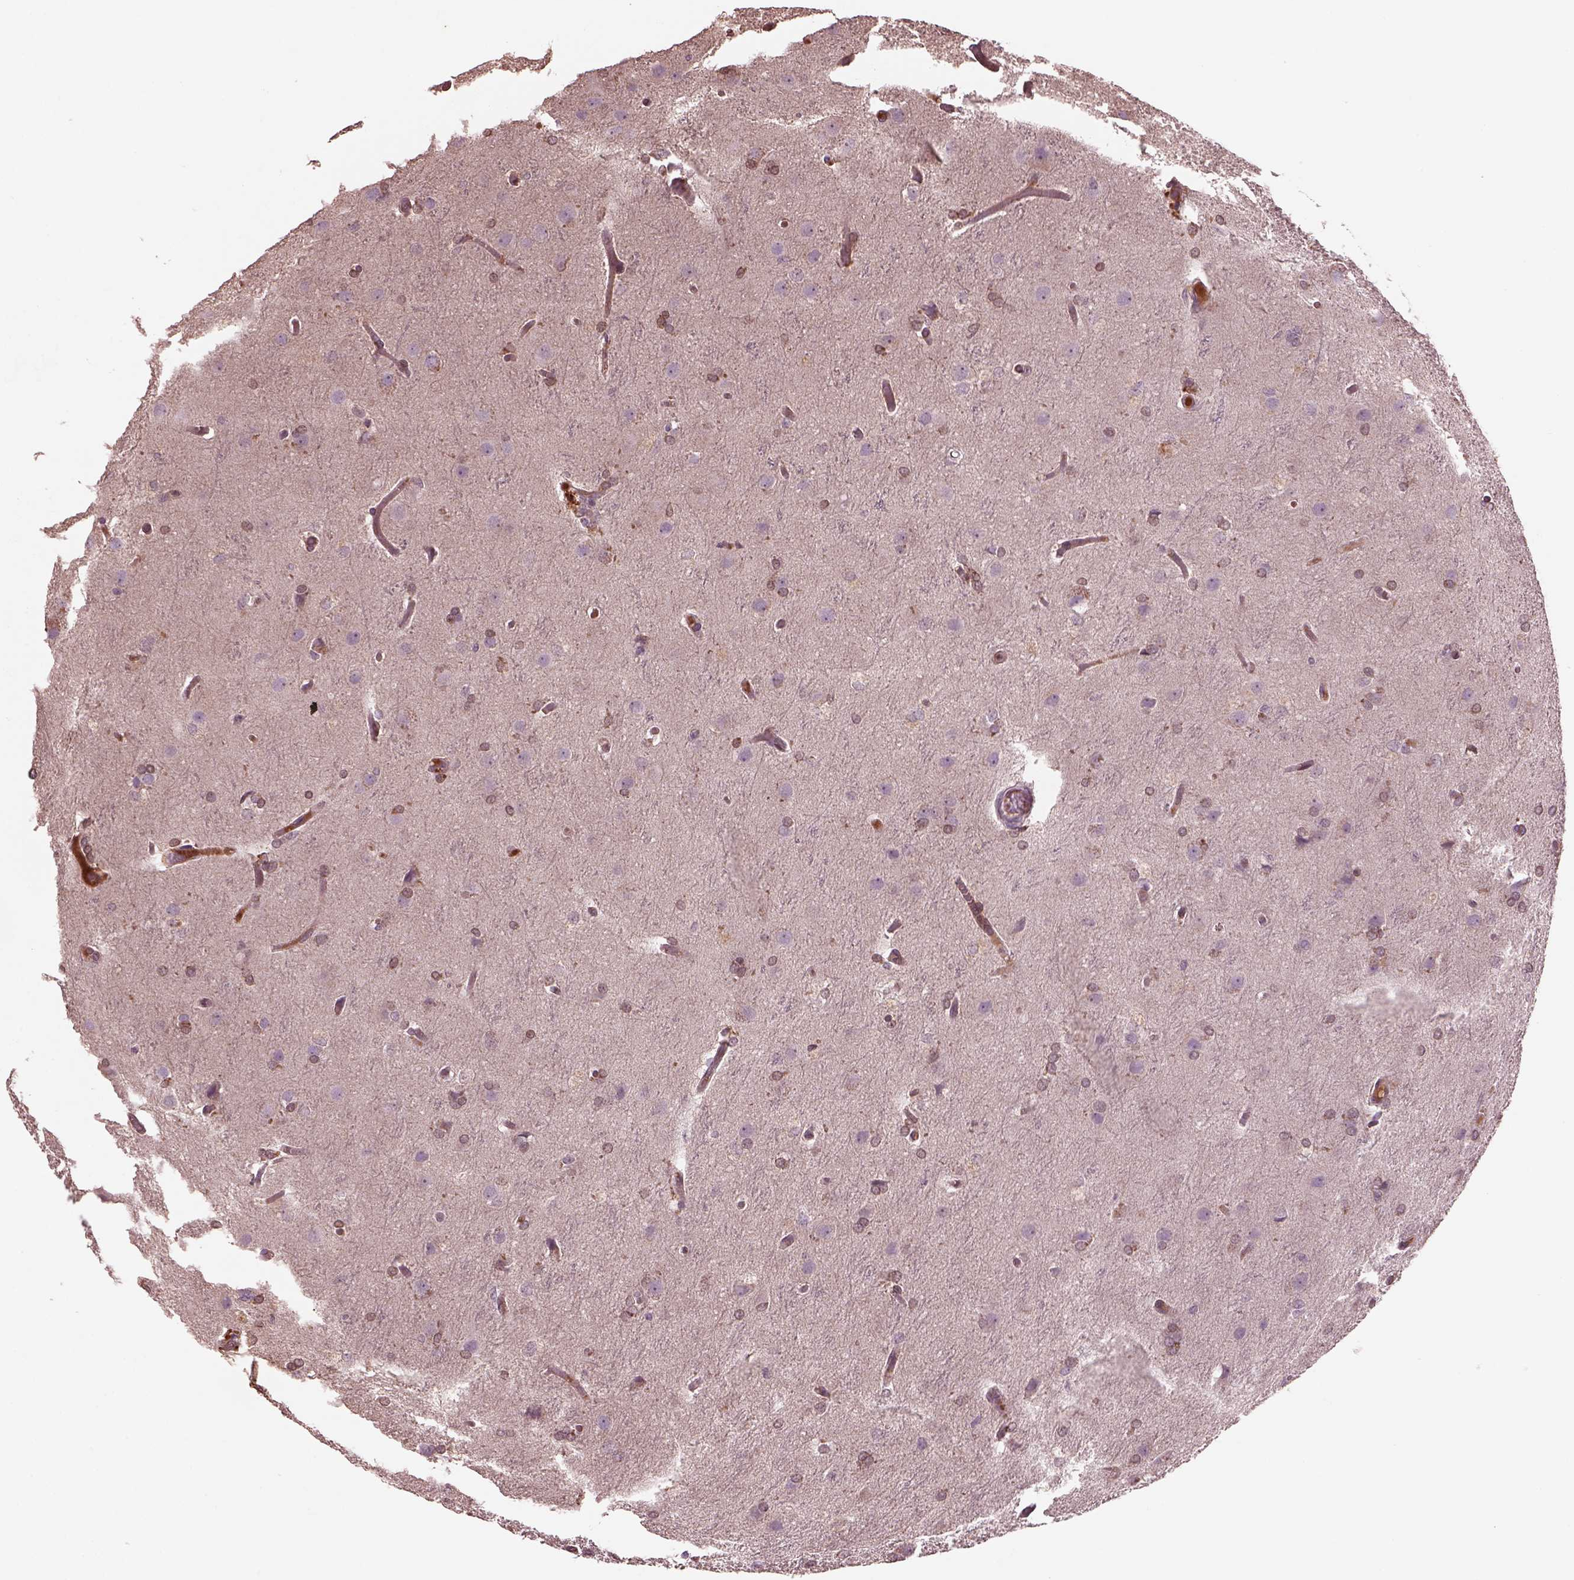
{"staining": {"intensity": "negative", "quantity": "none", "location": "none"}, "tissue": "glioma", "cell_type": "Tumor cells", "image_type": "cancer", "snomed": [{"axis": "morphology", "description": "Glioma, malignant, High grade"}, {"axis": "topography", "description": "Brain"}], "caption": "This is an immunohistochemistry image of human glioma. There is no expression in tumor cells.", "gene": "PTX4", "patient": {"sex": "male", "age": 68}}